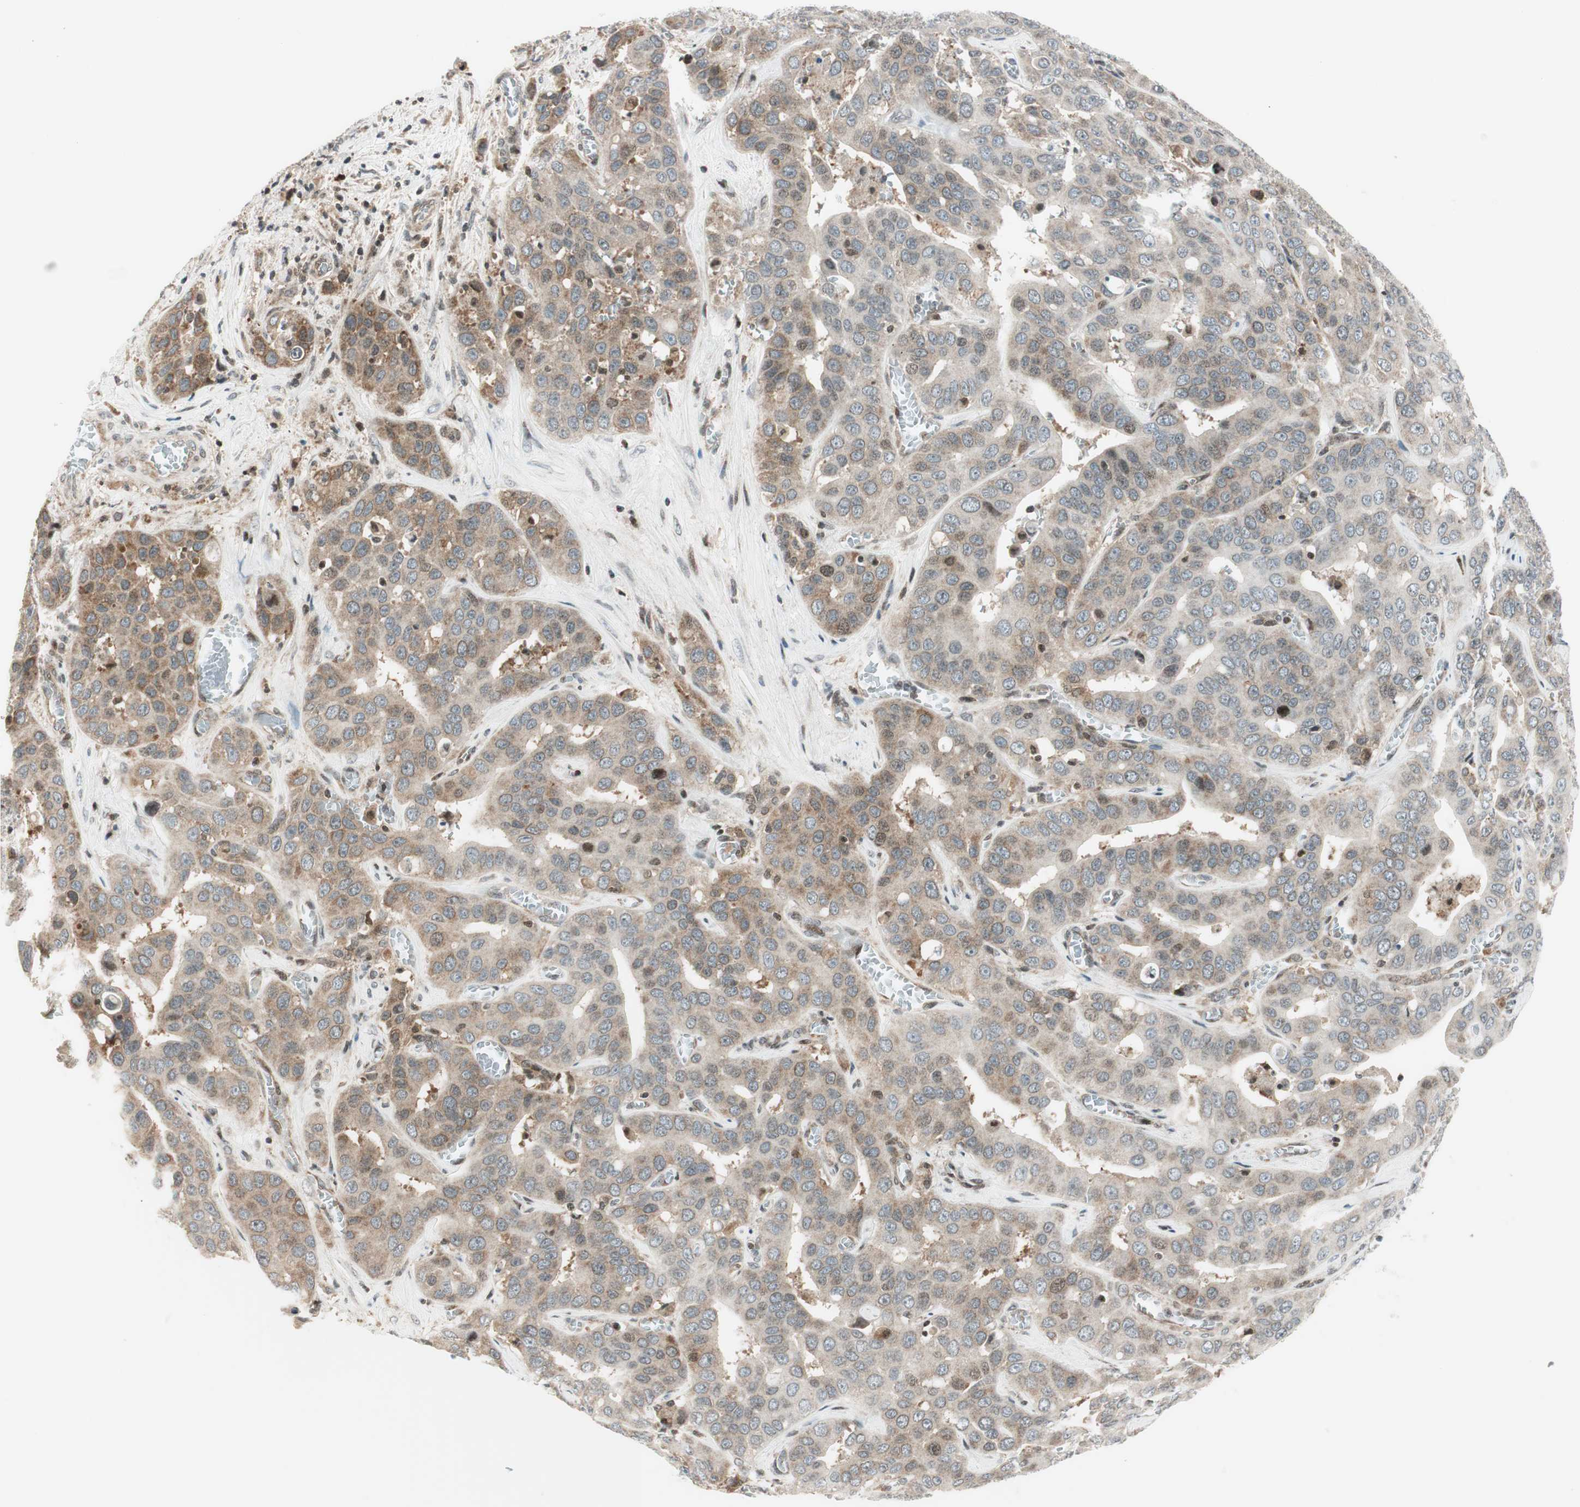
{"staining": {"intensity": "weak", "quantity": "25%-75%", "location": "cytoplasmic/membranous"}, "tissue": "liver cancer", "cell_type": "Tumor cells", "image_type": "cancer", "snomed": [{"axis": "morphology", "description": "Cholangiocarcinoma"}, {"axis": "topography", "description": "Liver"}], "caption": "This photomicrograph reveals liver cholangiocarcinoma stained with IHC to label a protein in brown. The cytoplasmic/membranous of tumor cells show weak positivity for the protein. Nuclei are counter-stained blue.", "gene": "TPT1", "patient": {"sex": "female", "age": 52}}